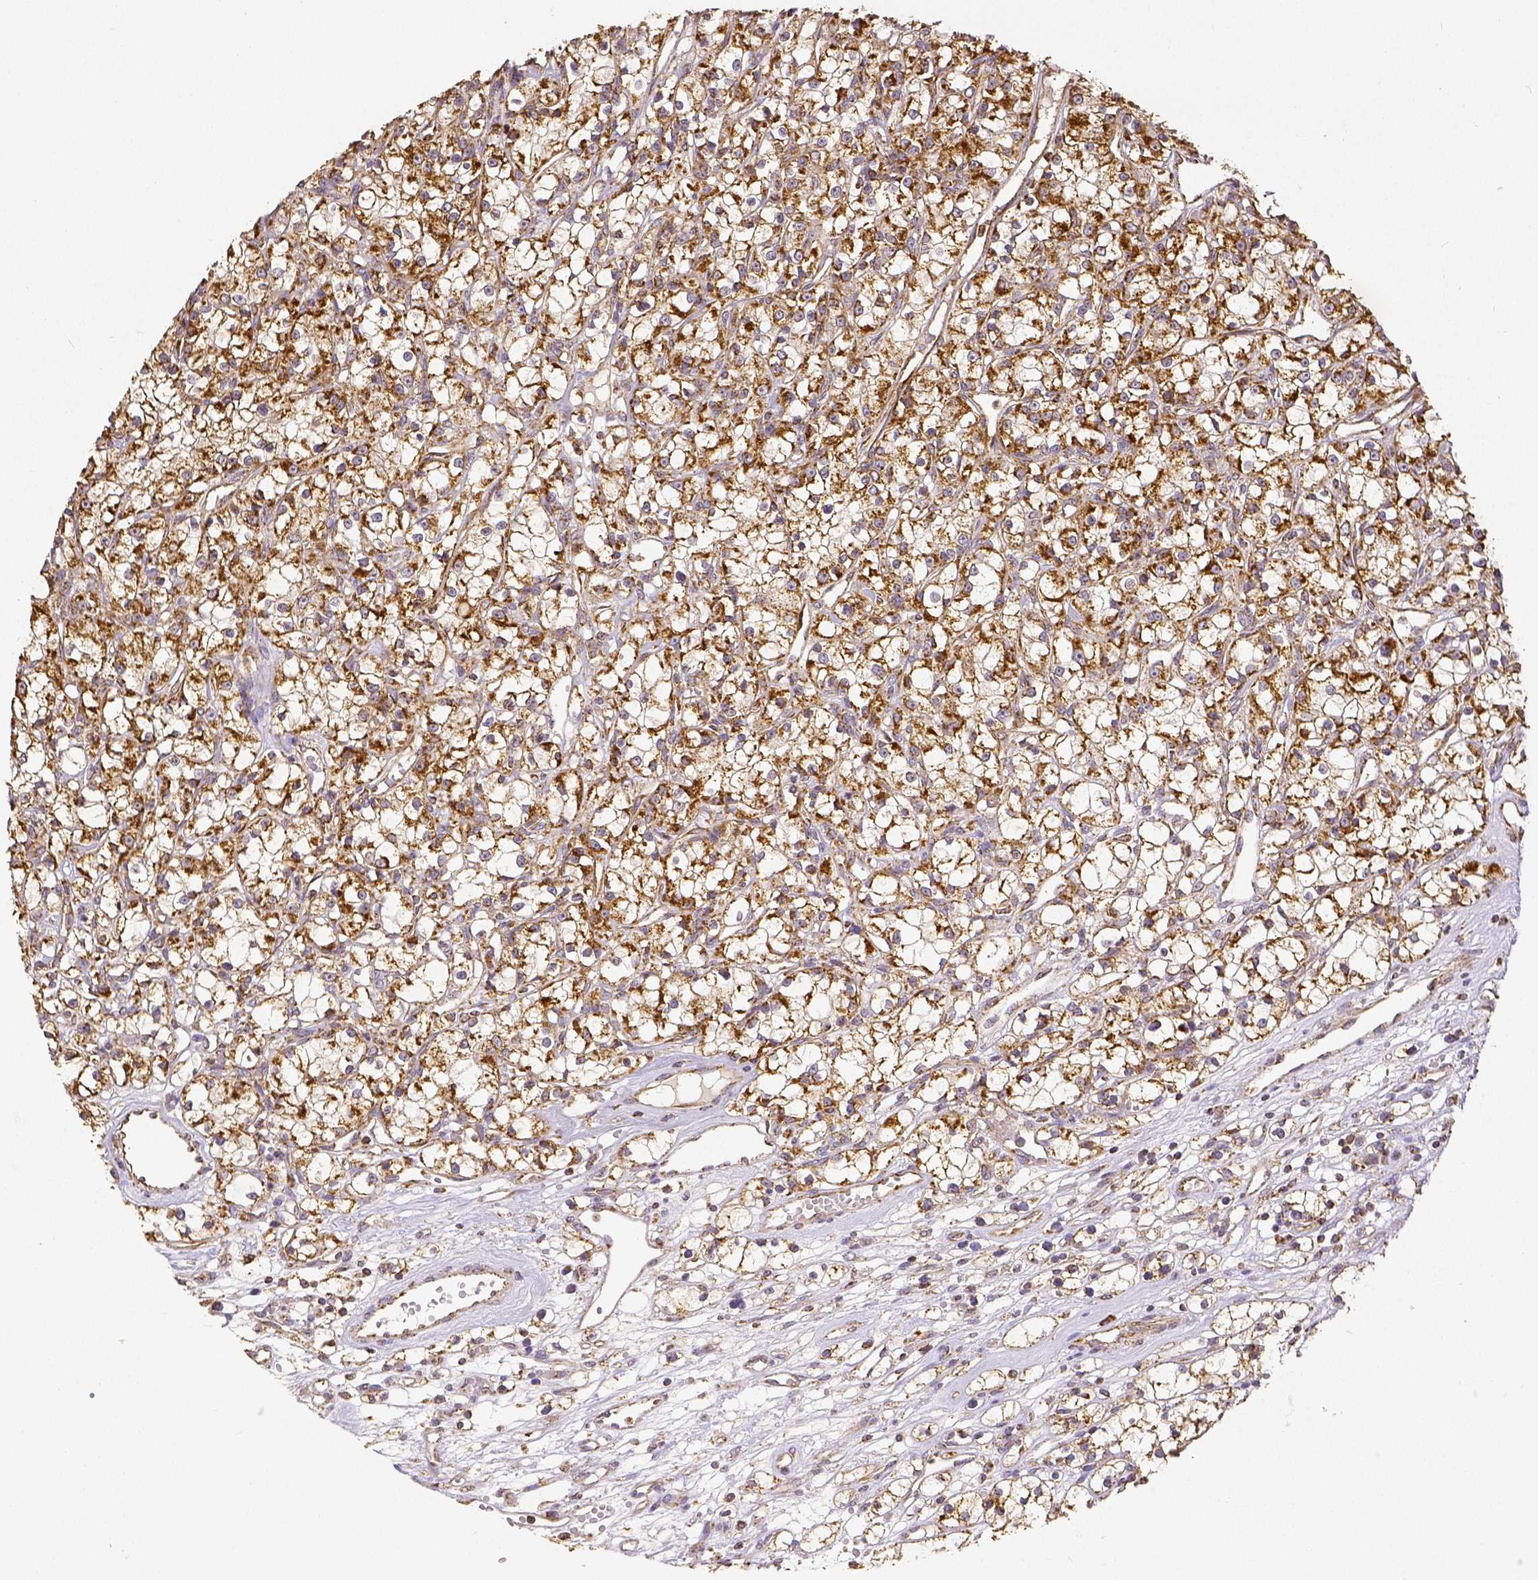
{"staining": {"intensity": "strong", "quantity": ">75%", "location": "cytoplasmic/membranous"}, "tissue": "renal cancer", "cell_type": "Tumor cells", "image_type": "cancer", "snomed": [{"axis": "morphology", "description": "Adenocarcinoma, NOS"}, {"axis": "topography", "description": "Kidney"}], "caption": "A photomicrograph of renal adenocarcinoma stained for a protein demonstrates strong cytoplasmic/membranous brown staining in tumor cells.", "gene": "SDHB", "patient": {"sex": "female", "age": 59}}